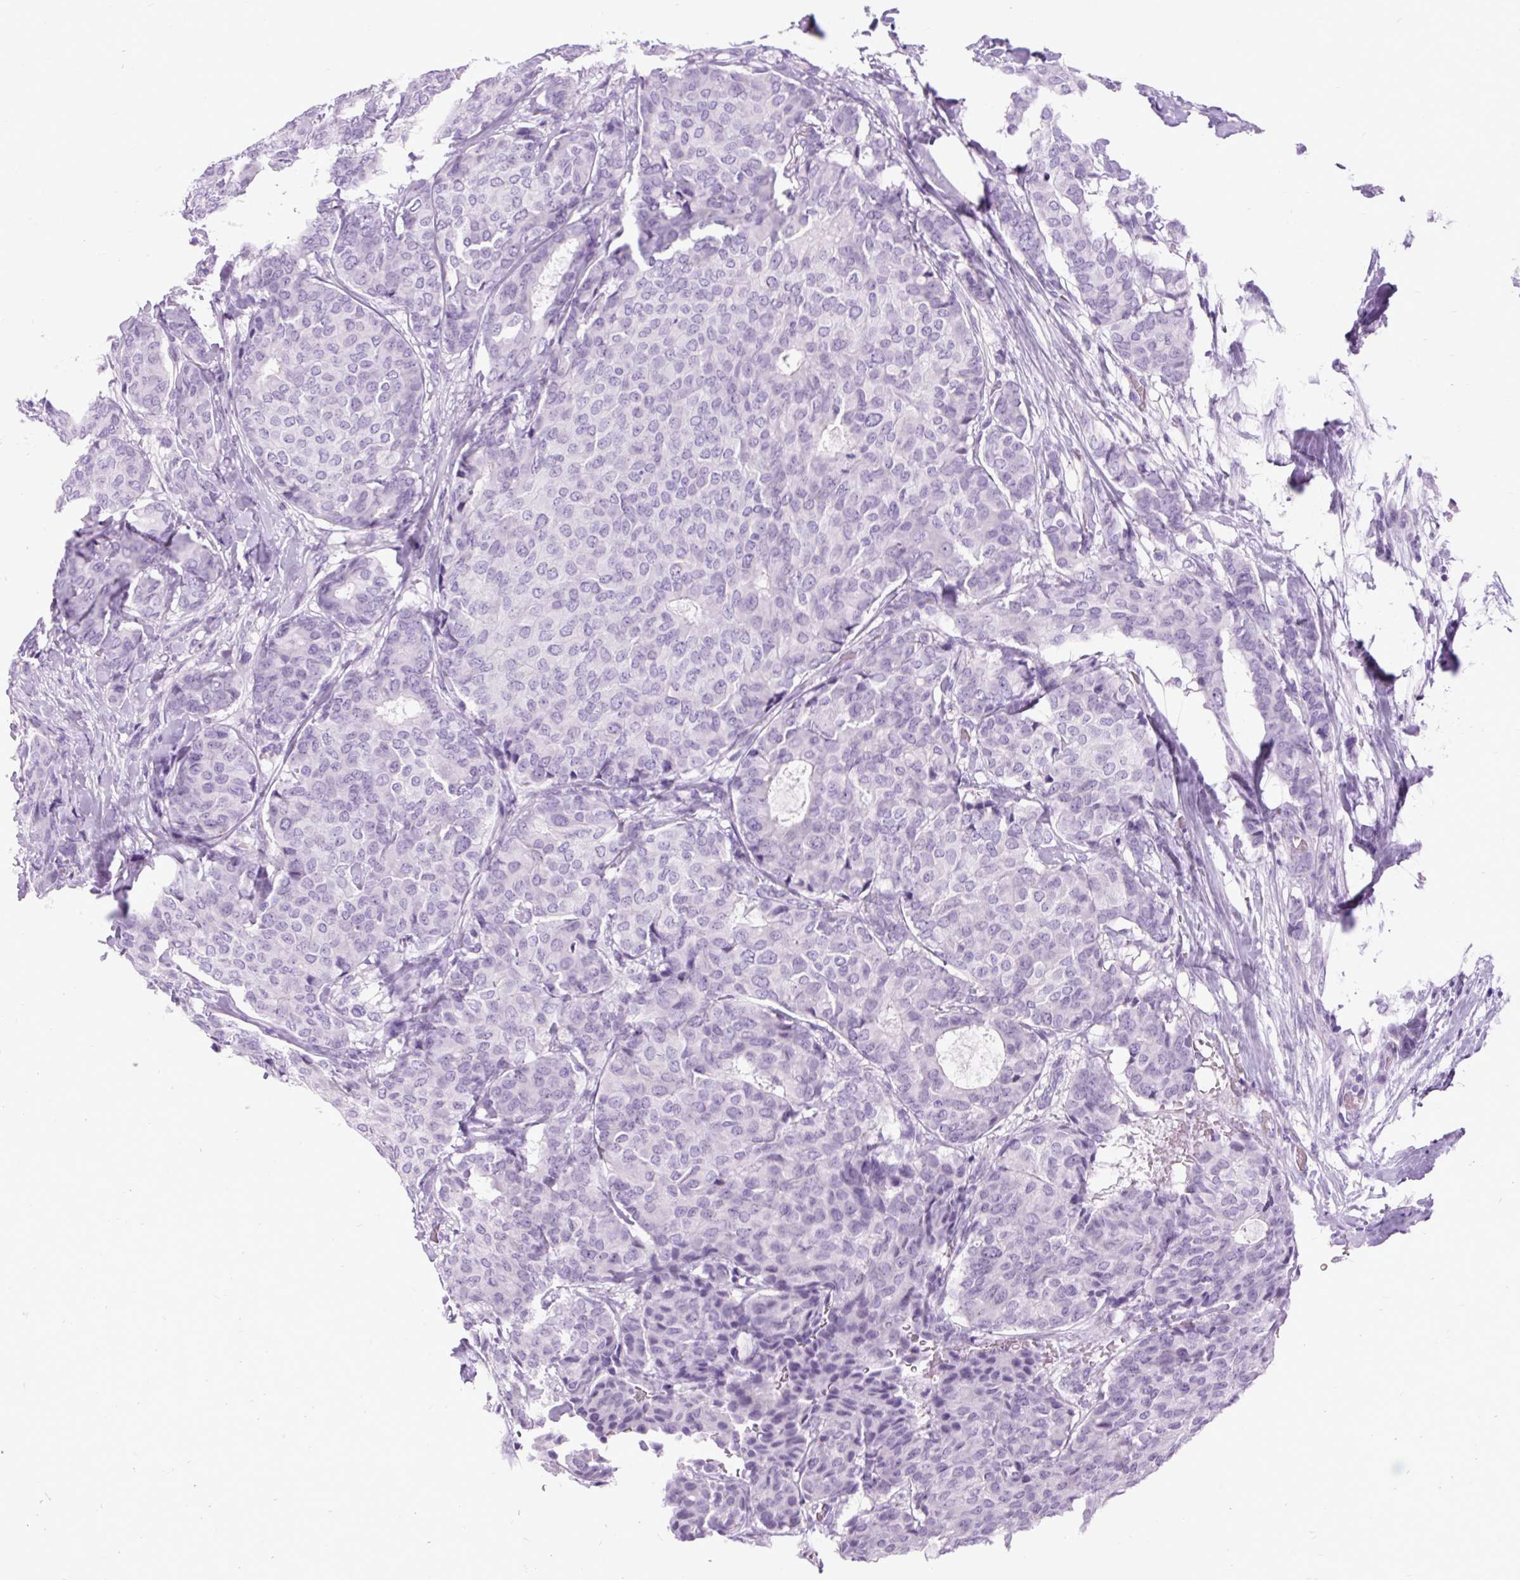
{"staining": {"intensity": "negative", "quantity": "none", "location": "none"}, "tissue": "breast cancer", "cell_type": "Tumor cells", "image_type": "cancer", "snomed": [{"axis": "morphology", "description": "Duct carcinoma"}, {"axis": "topography", "description": "Breast"}], "caption": "Intraductal carcinoma (breast) stained for a protein using IHC displays no positivity tumor cells.", "gene": "DPP6", "patient": {"sex": "female", "age": 75}}